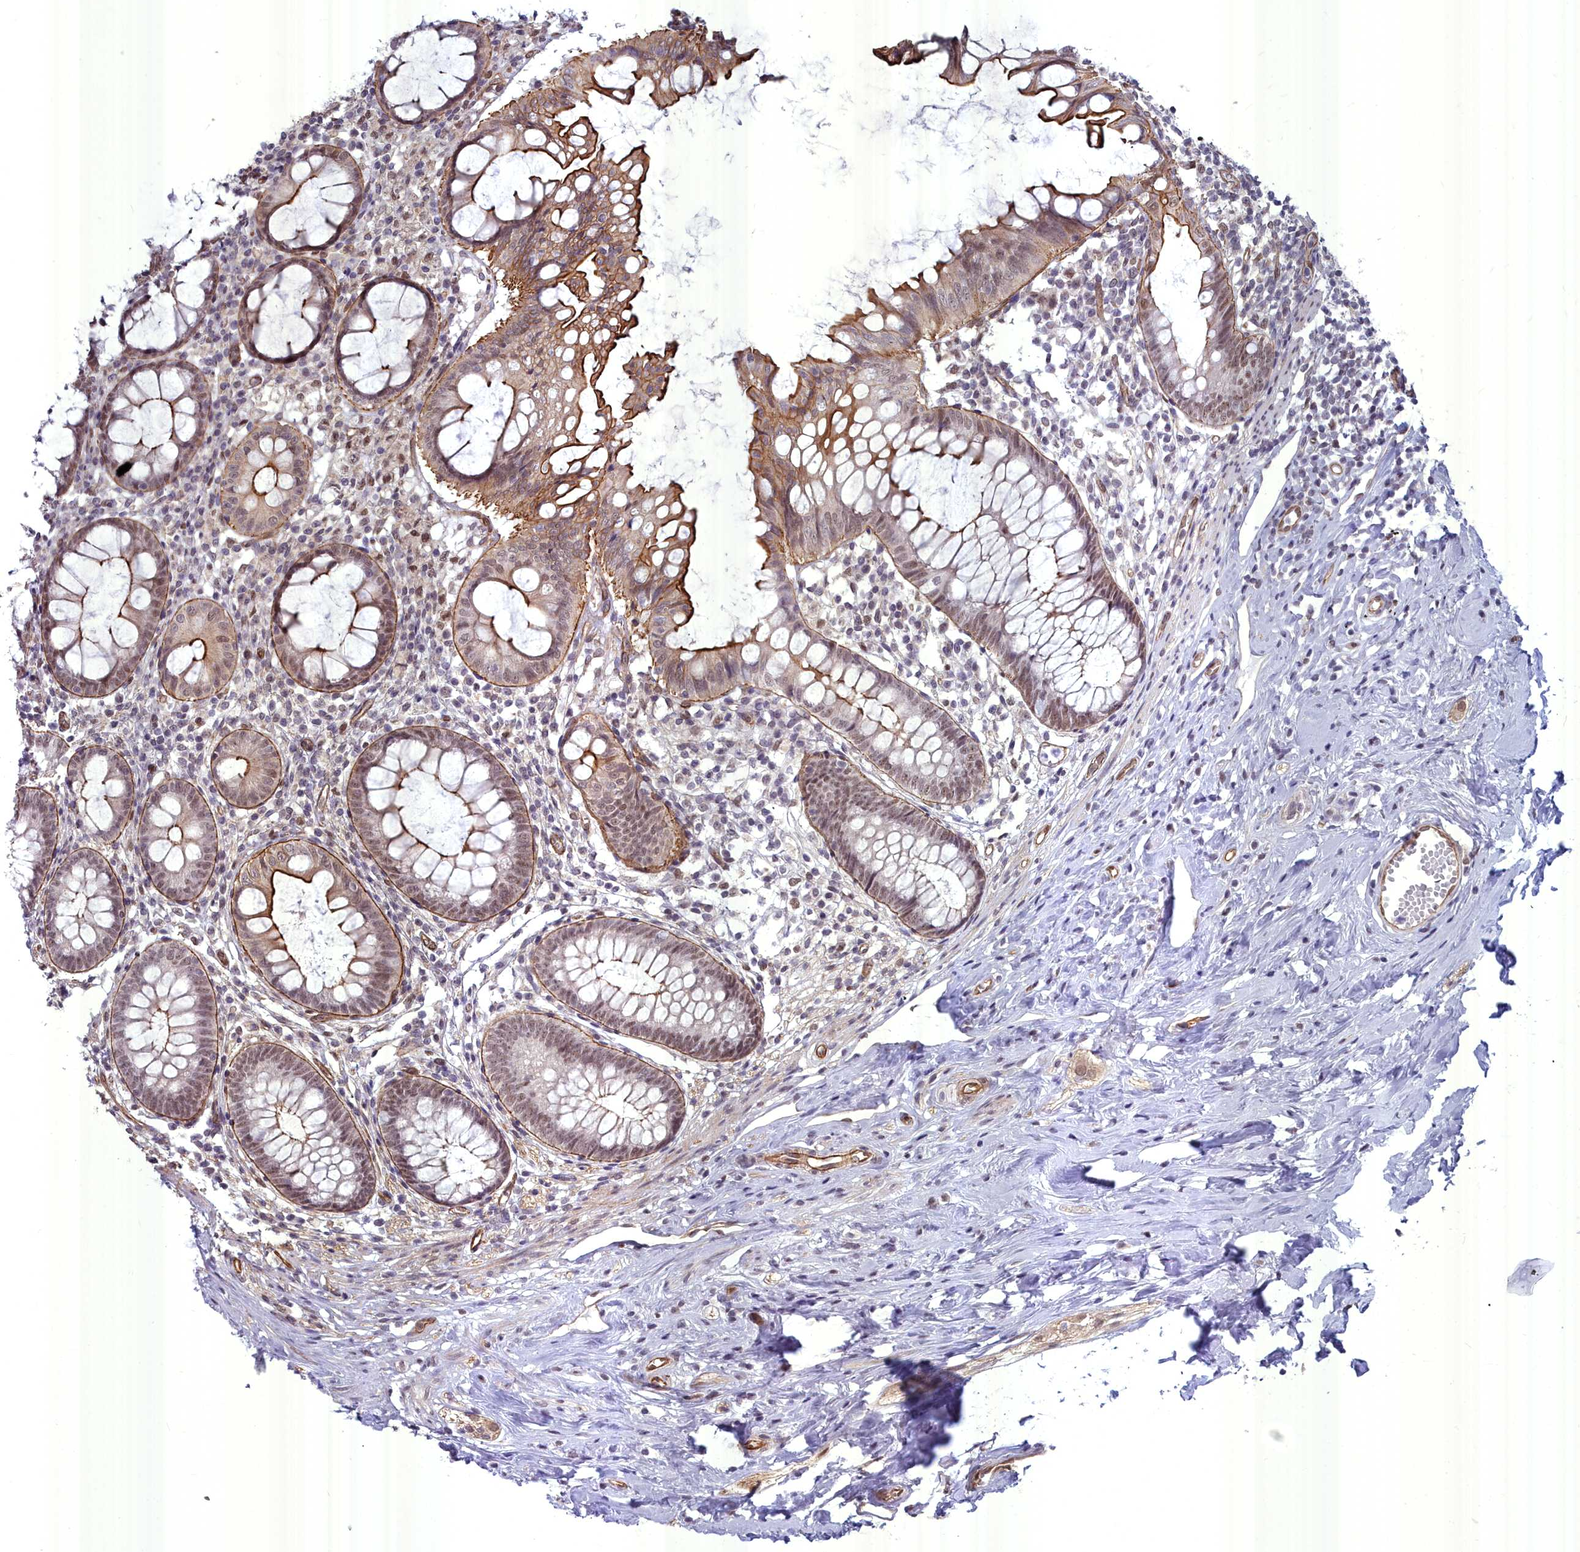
{"staining": {"intensity": "strong", "quantity": "25%-75%", "location": "cytoplasmic/membranous,nuclear"}, "tissue": "appendix", "cell_type": "Glandular cells", "image_type": "normal", "snomed": [{"axis": "morphology", "description": "Normal tissue, NOS"}, {"axis": "topography", "description": "Appendix"}], "caption": "Protein expression analysis of benign appendix shows strong cytoplasmic/membranous,nuclear expression in about 25%-75% of glandular cells. The protein of interest is shown in brown color, while the nuclei are stained blue.", "gene": "YJU2", "patient": {"sex": "female", "age": 51}}